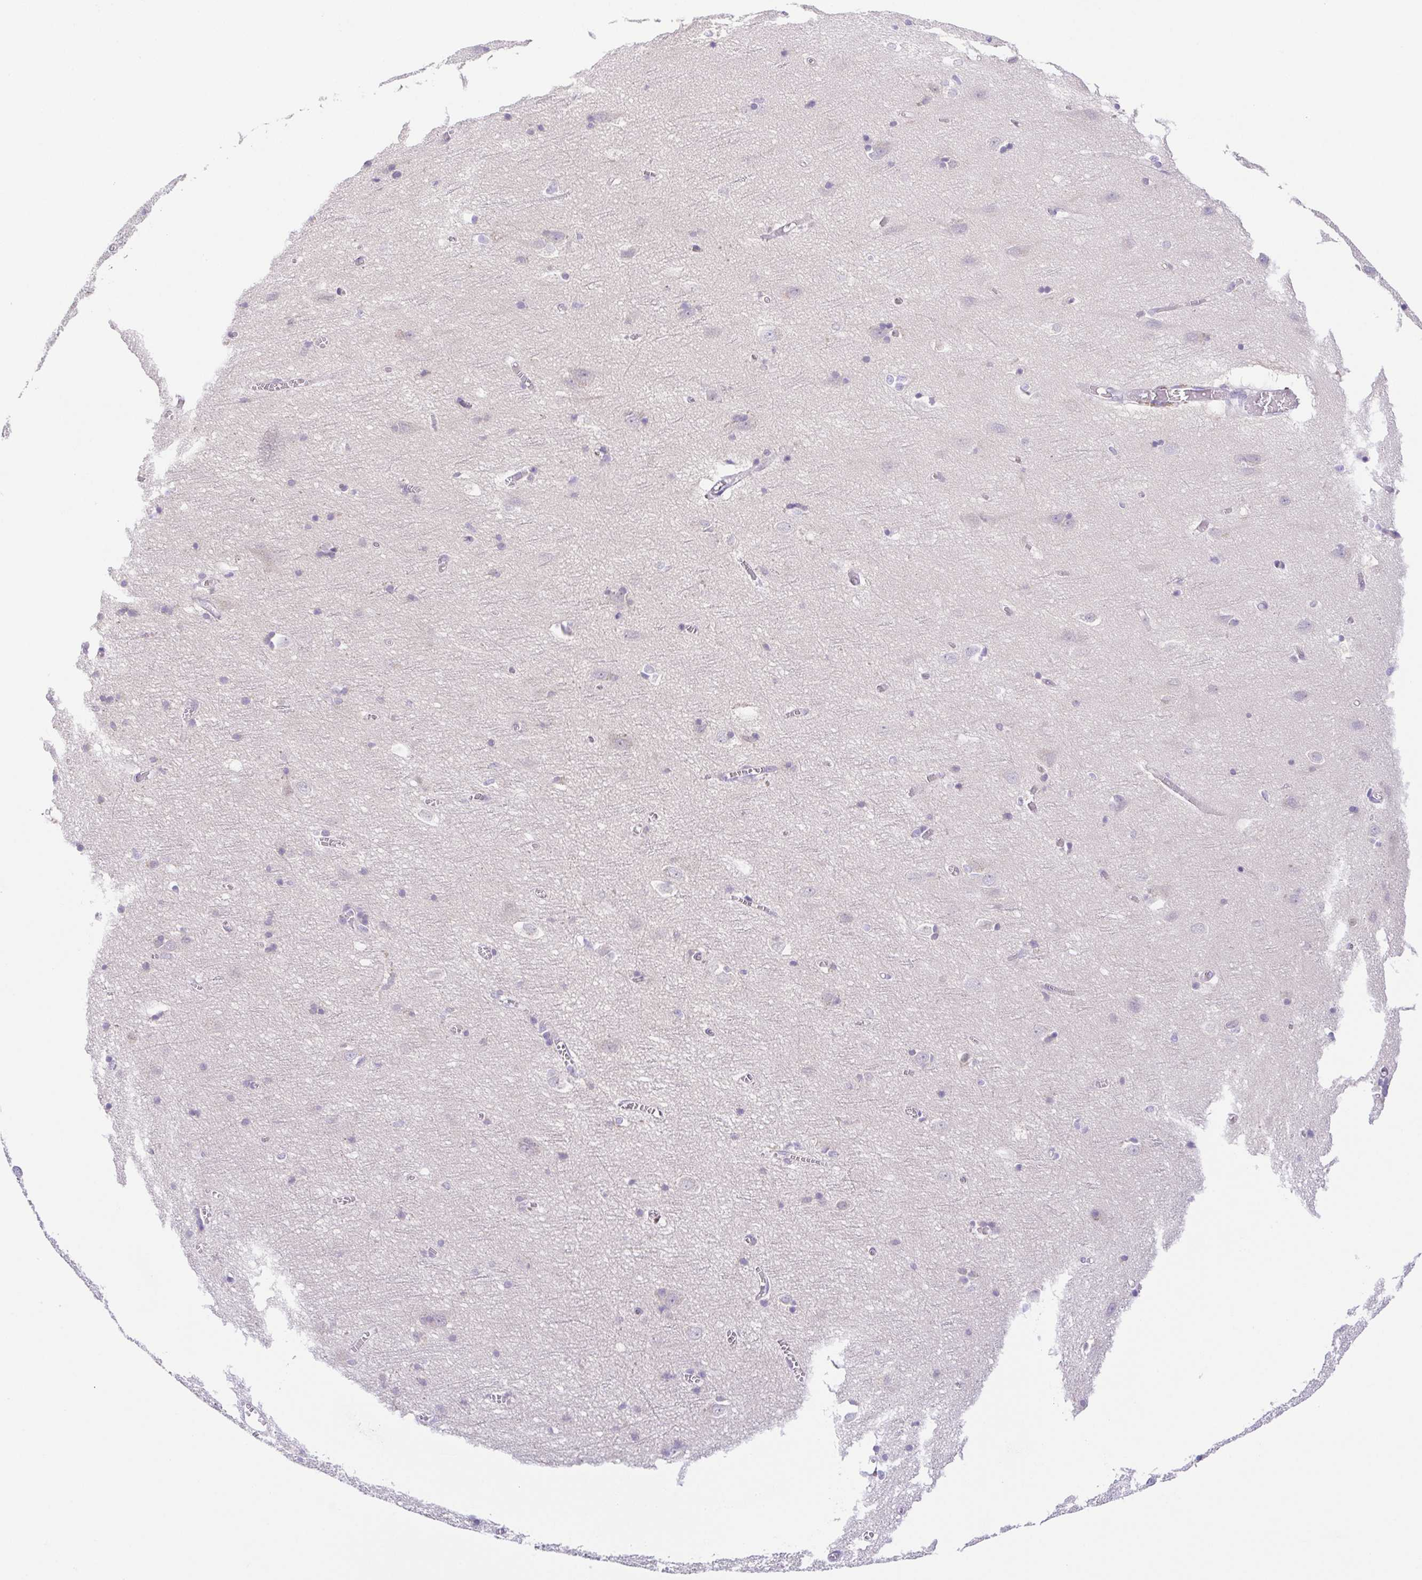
{"staining": {"intensity": "negative", "quantity": "none", "location": "none"}, "tissue": "cerebral cortex", "cell_type": "Endothelial cells", "image_type": "normal", "snomed": [{"axis": "morphology", "description": "Normal tissue, NOS"}, {"axis": "topography", "description": "Cerebral cortex"}], "caption": "This is an IHC histopathology image of normal human cerebral cortex. There is no positivity in endothelial cells.", "gene": "KRTDAP", "patient": {"sex": "male", "age": 70}}